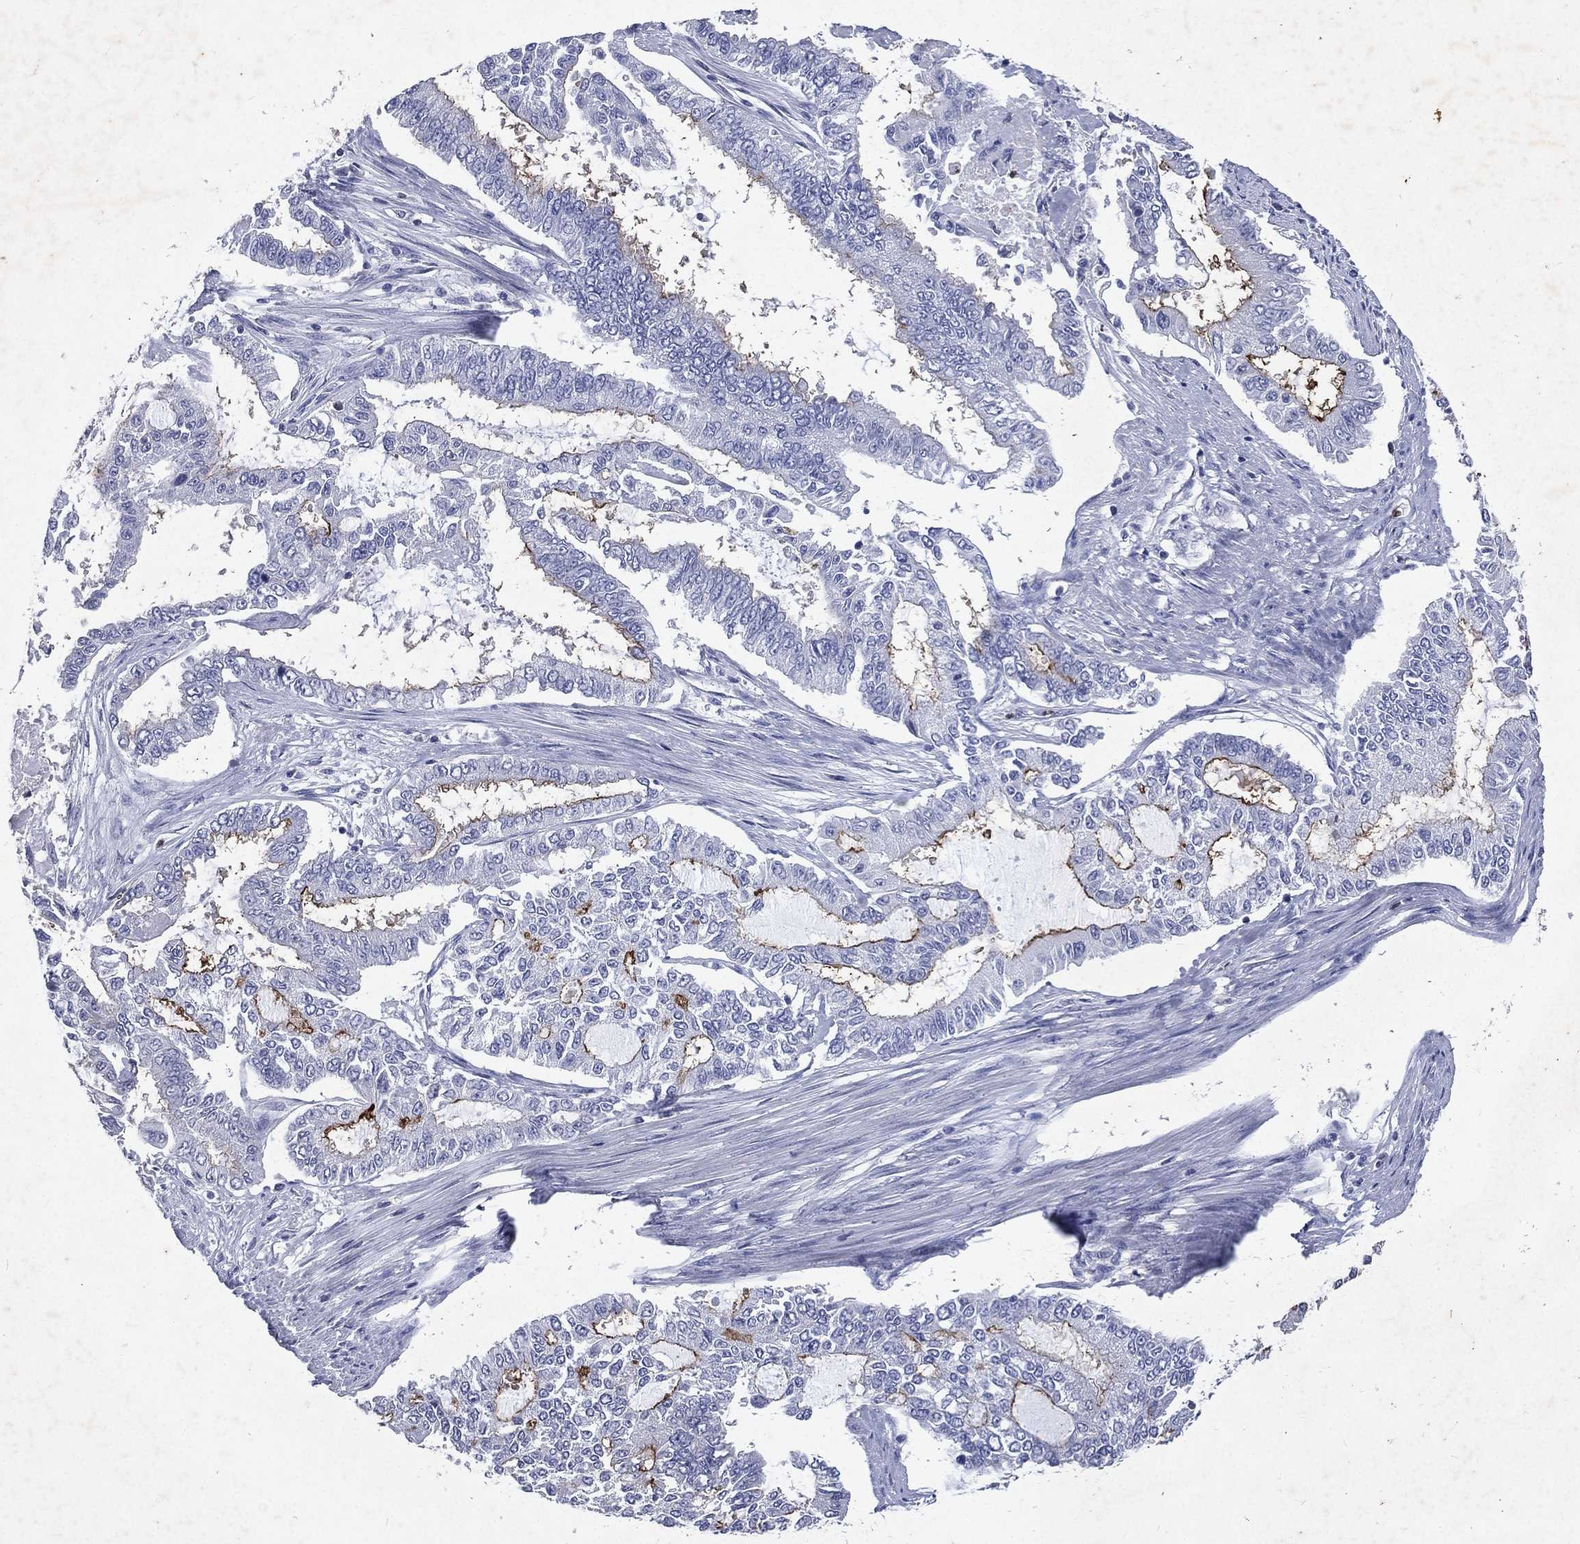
{"staining": {"intensity": "strong", "quantity": "<25%", "location": "cytoplasmic/membranous"}, "tissue": "endometrial cancer", "cell_type": "Tumor cells", "image_type": "cancer", "snomed": [{"axis": "morphology", "description": "Adenocarcinoma, NOS"}, {"axis": "topography", "description": "Uterus"}], "caption": "Immunohistochemistry photomicrograph of neoplastic tissue: human adenocarcinoma (endometrial) stained using IHC exhibits medium levels of strong protein expression localized specifically in the cytoplasmic/membranous of tumor cells, appearing as a cytoplasmic/membranous brown color.", "gene": "SLC34A2", "patient": {"sex": "female", "age": 59}}